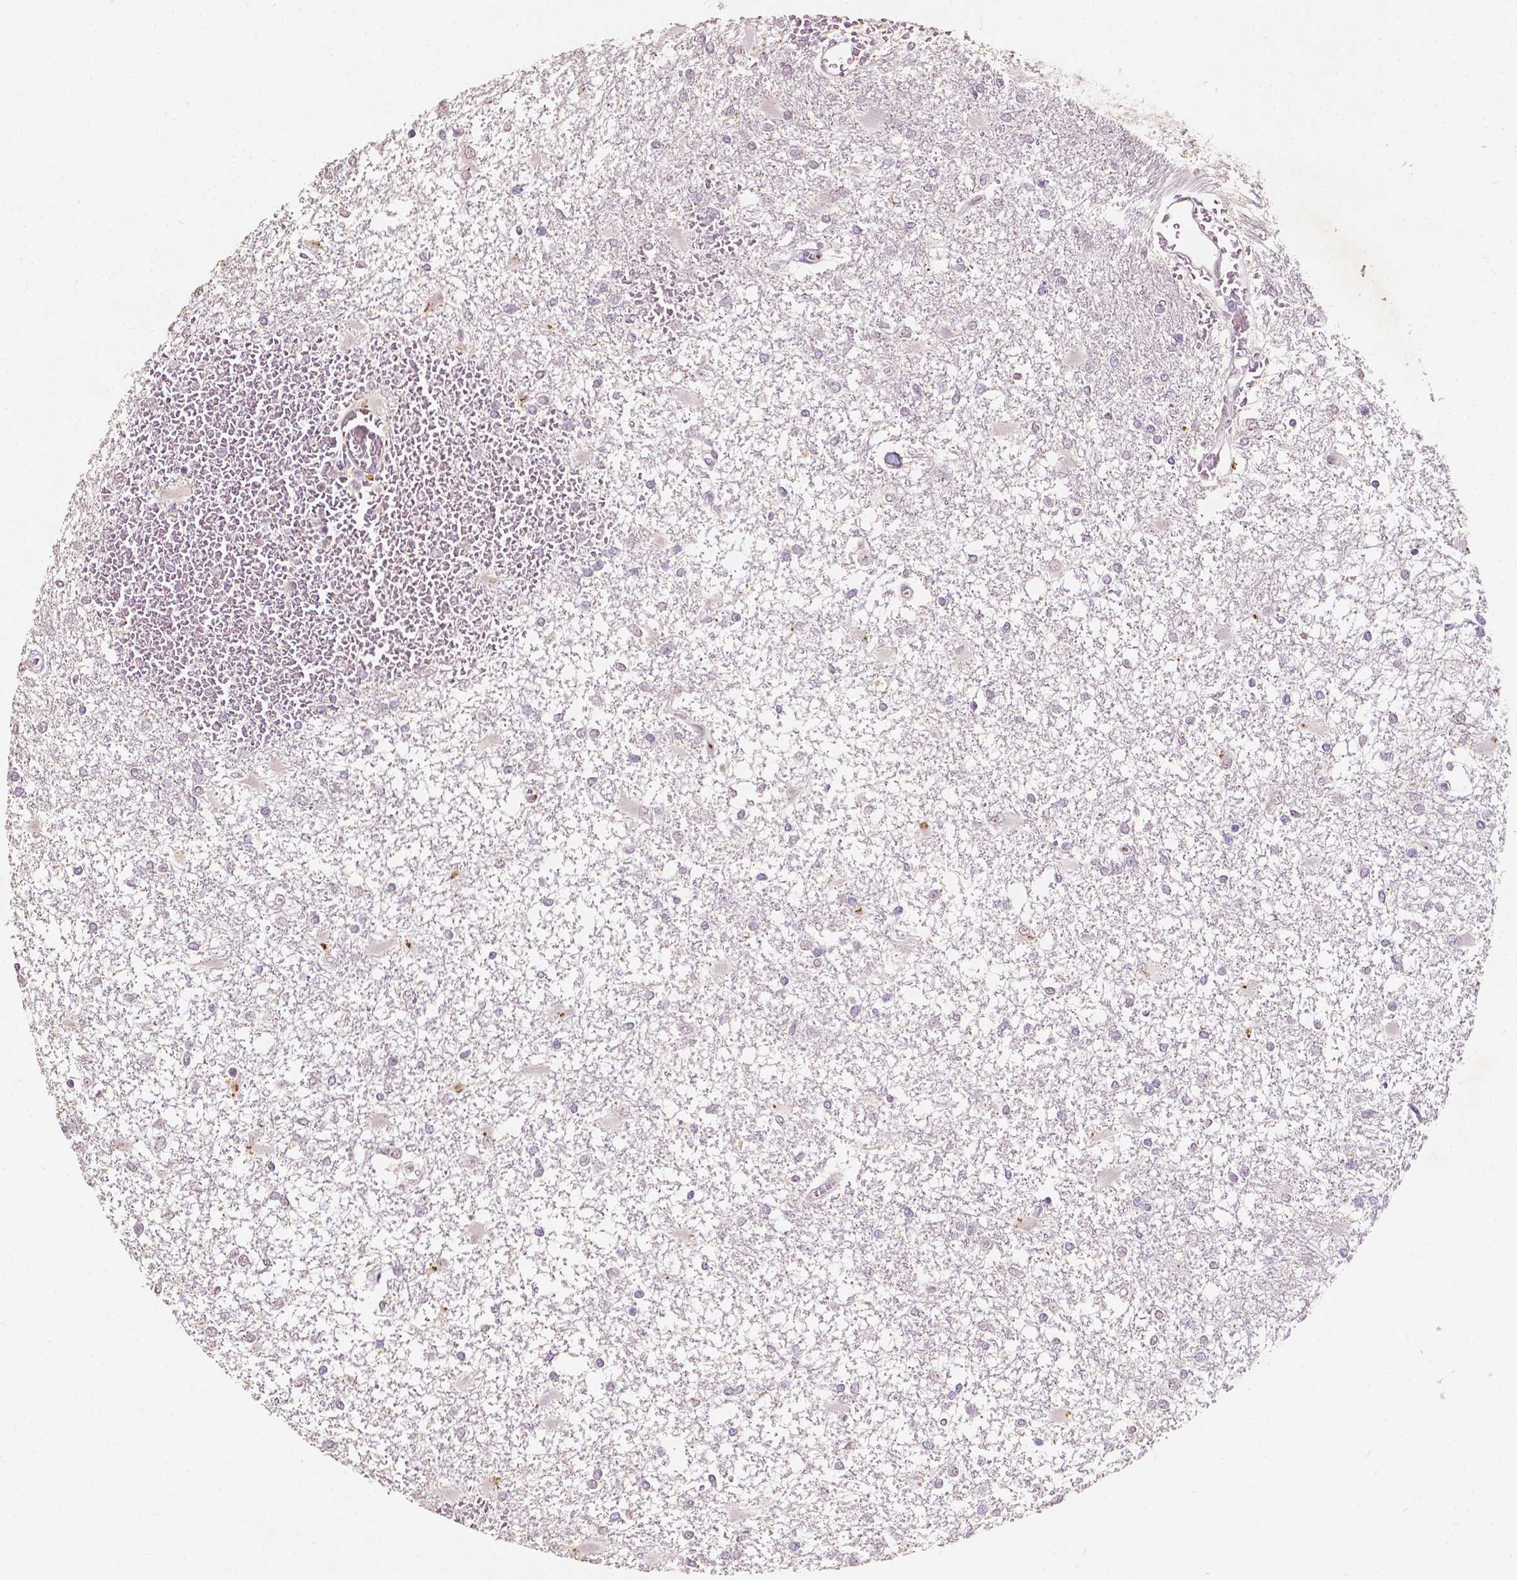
{"staining": {"intensity": "negative", "quantity": "none", "location": "none"}, "tissue": "glioma", "cell_type": "Tumor cells", "image_type": "cancer", "snomed": [{"axis": "morphology", "description": "Glioma, malignant, High grade"}, {"axis": "topography", "description": "Cerebral cortex"}], "caption": "This is an immunohistochemistry (IHC) histopathology image of human glioma. There is no expression in tumor cells.", "gene": "SOX15", "patient": {"sex": "male", "age": 79}}